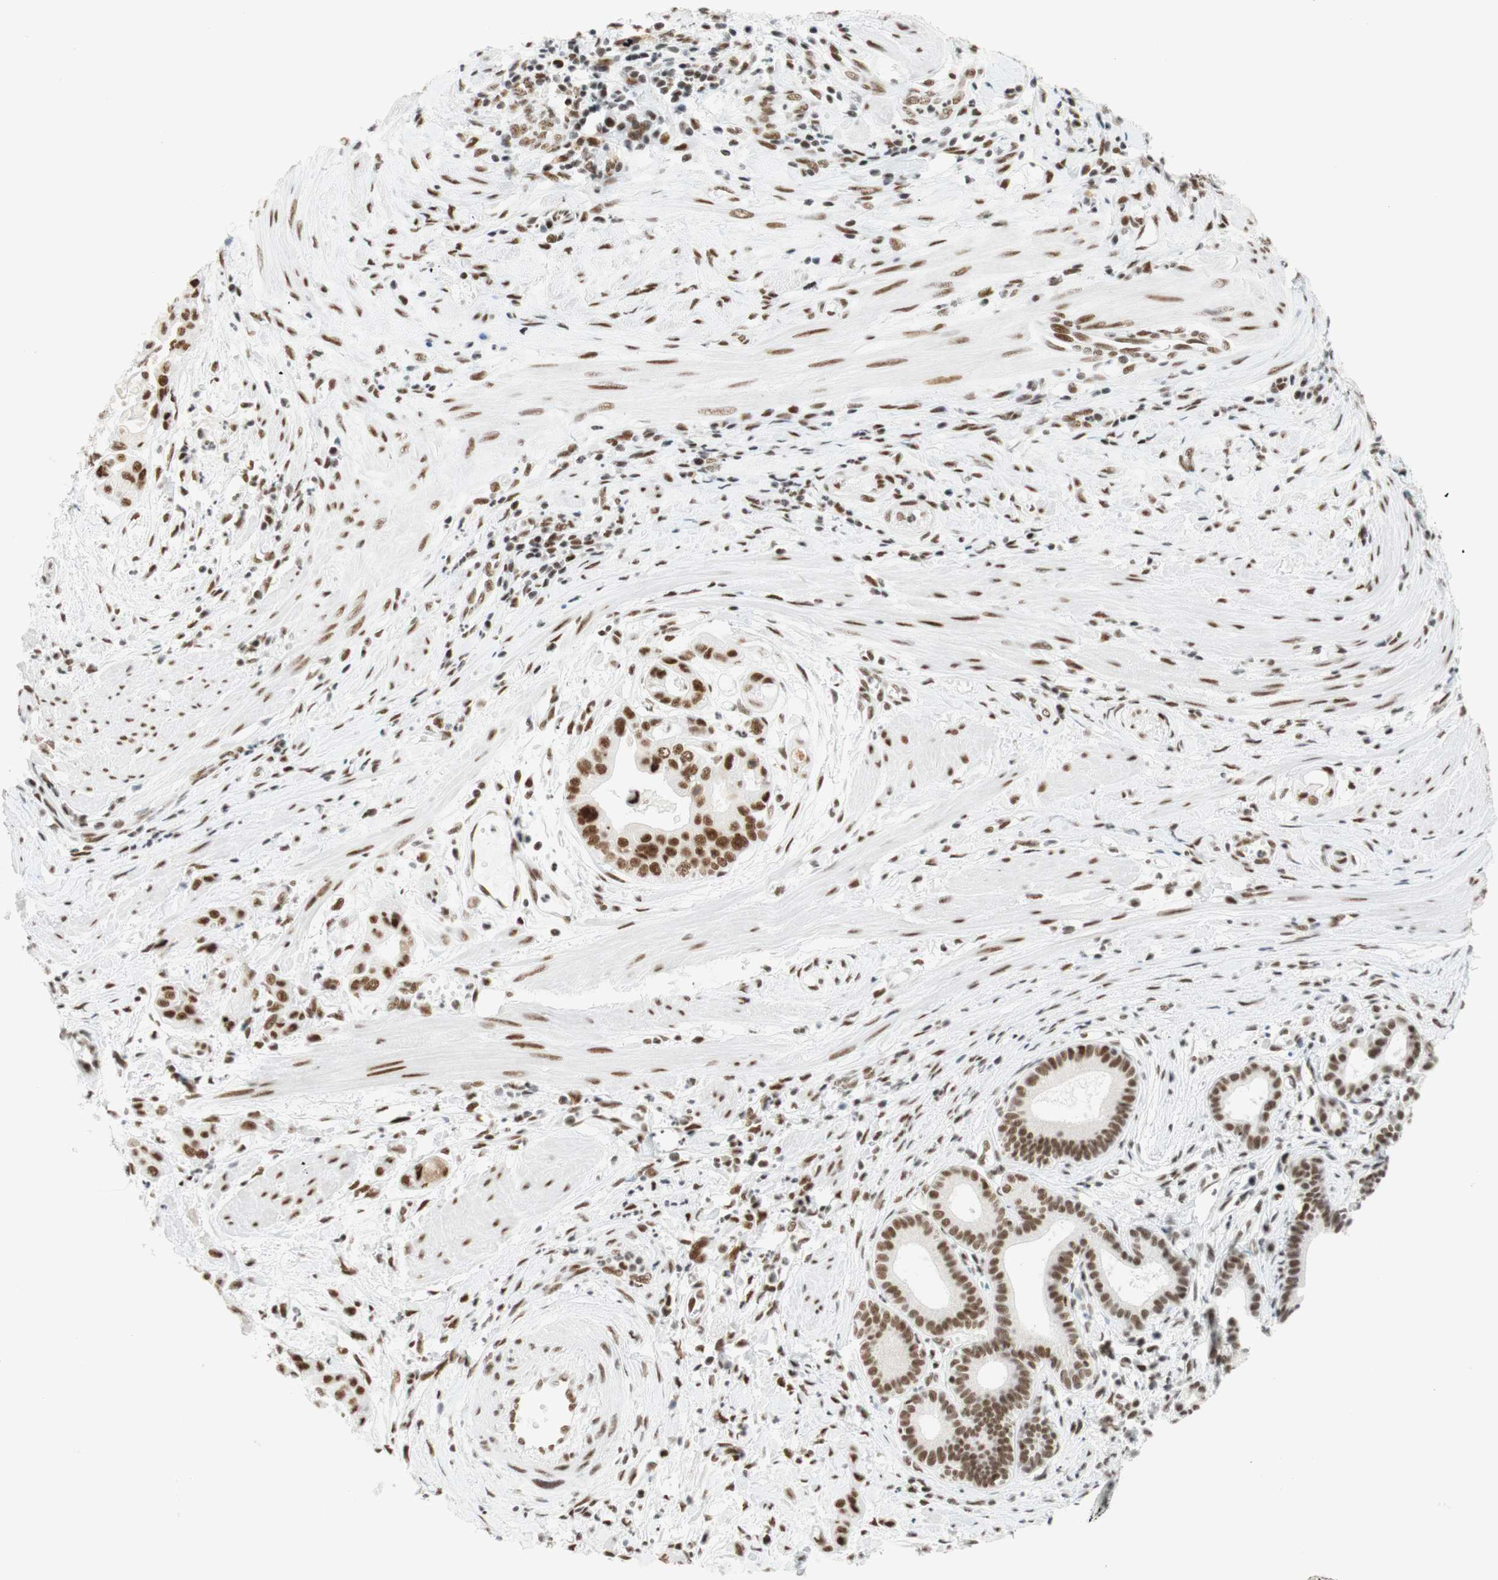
{"staining": {"intensity": "moderate", "quantity": "25%-75%", "location": "nuclear"}, "tissue": "pancreatic cancer", "cell_type": "Tumor cells", "image_type": "cancer", "snomed": [{"axis": "morphology", "description": "Adenocarcinoma, NOS"}, {"axis": "topography", "description": "Pancreas"}], "caption": "Tumor cells show medium levels of moderate nuclear expression in about 25%-75% of cells in pancreatic adenocarcinoma. (Brightfield microscopy of DAB IHC at high magnification).", "gene": "RNF20", "patient": {"sex": "female", "age": 75}}